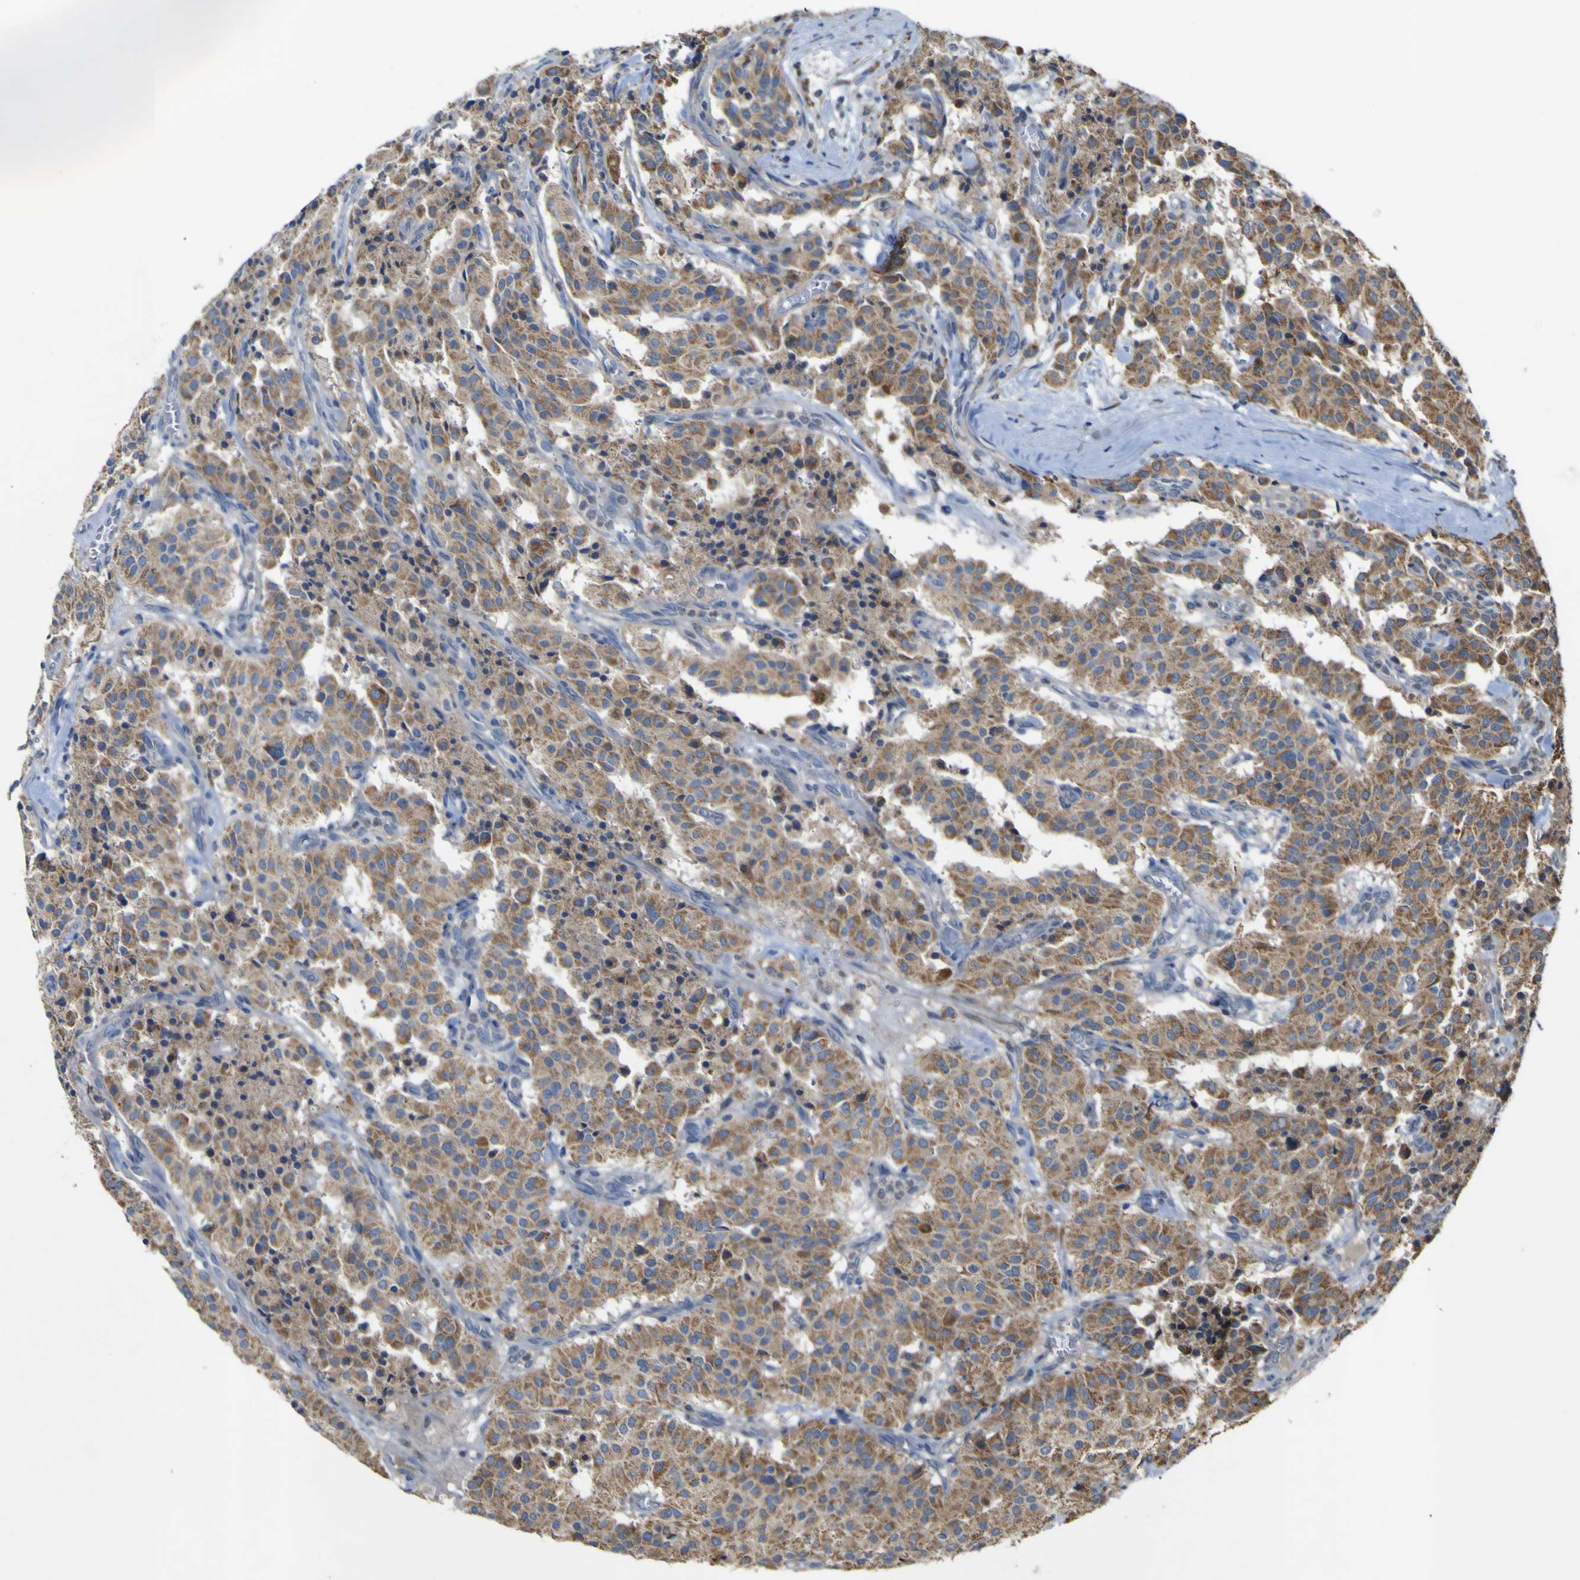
{"staining": {"intensity": "moderate", "quantity": ">75%", "location": "cytoplasmic/membranous"}, "tissue": "carcinoid", "cell_type": "Tumor cells", "image_type": "cancer", "snomed": [{"axis": "morphology", "description": "Carcinoid, malignant, NOS"}, {"axis": "topography", "description": "Lung"}], "caption": "The immunohistochemical stain highlights moderate cytoplasmic/membranous staining in tumor cells of carcinoid tissue. (DAB = brown stain, brightfield microscopy at high magnification).", "gene": "IRAK2", "patient": {"sex": "male", "age": 30}}